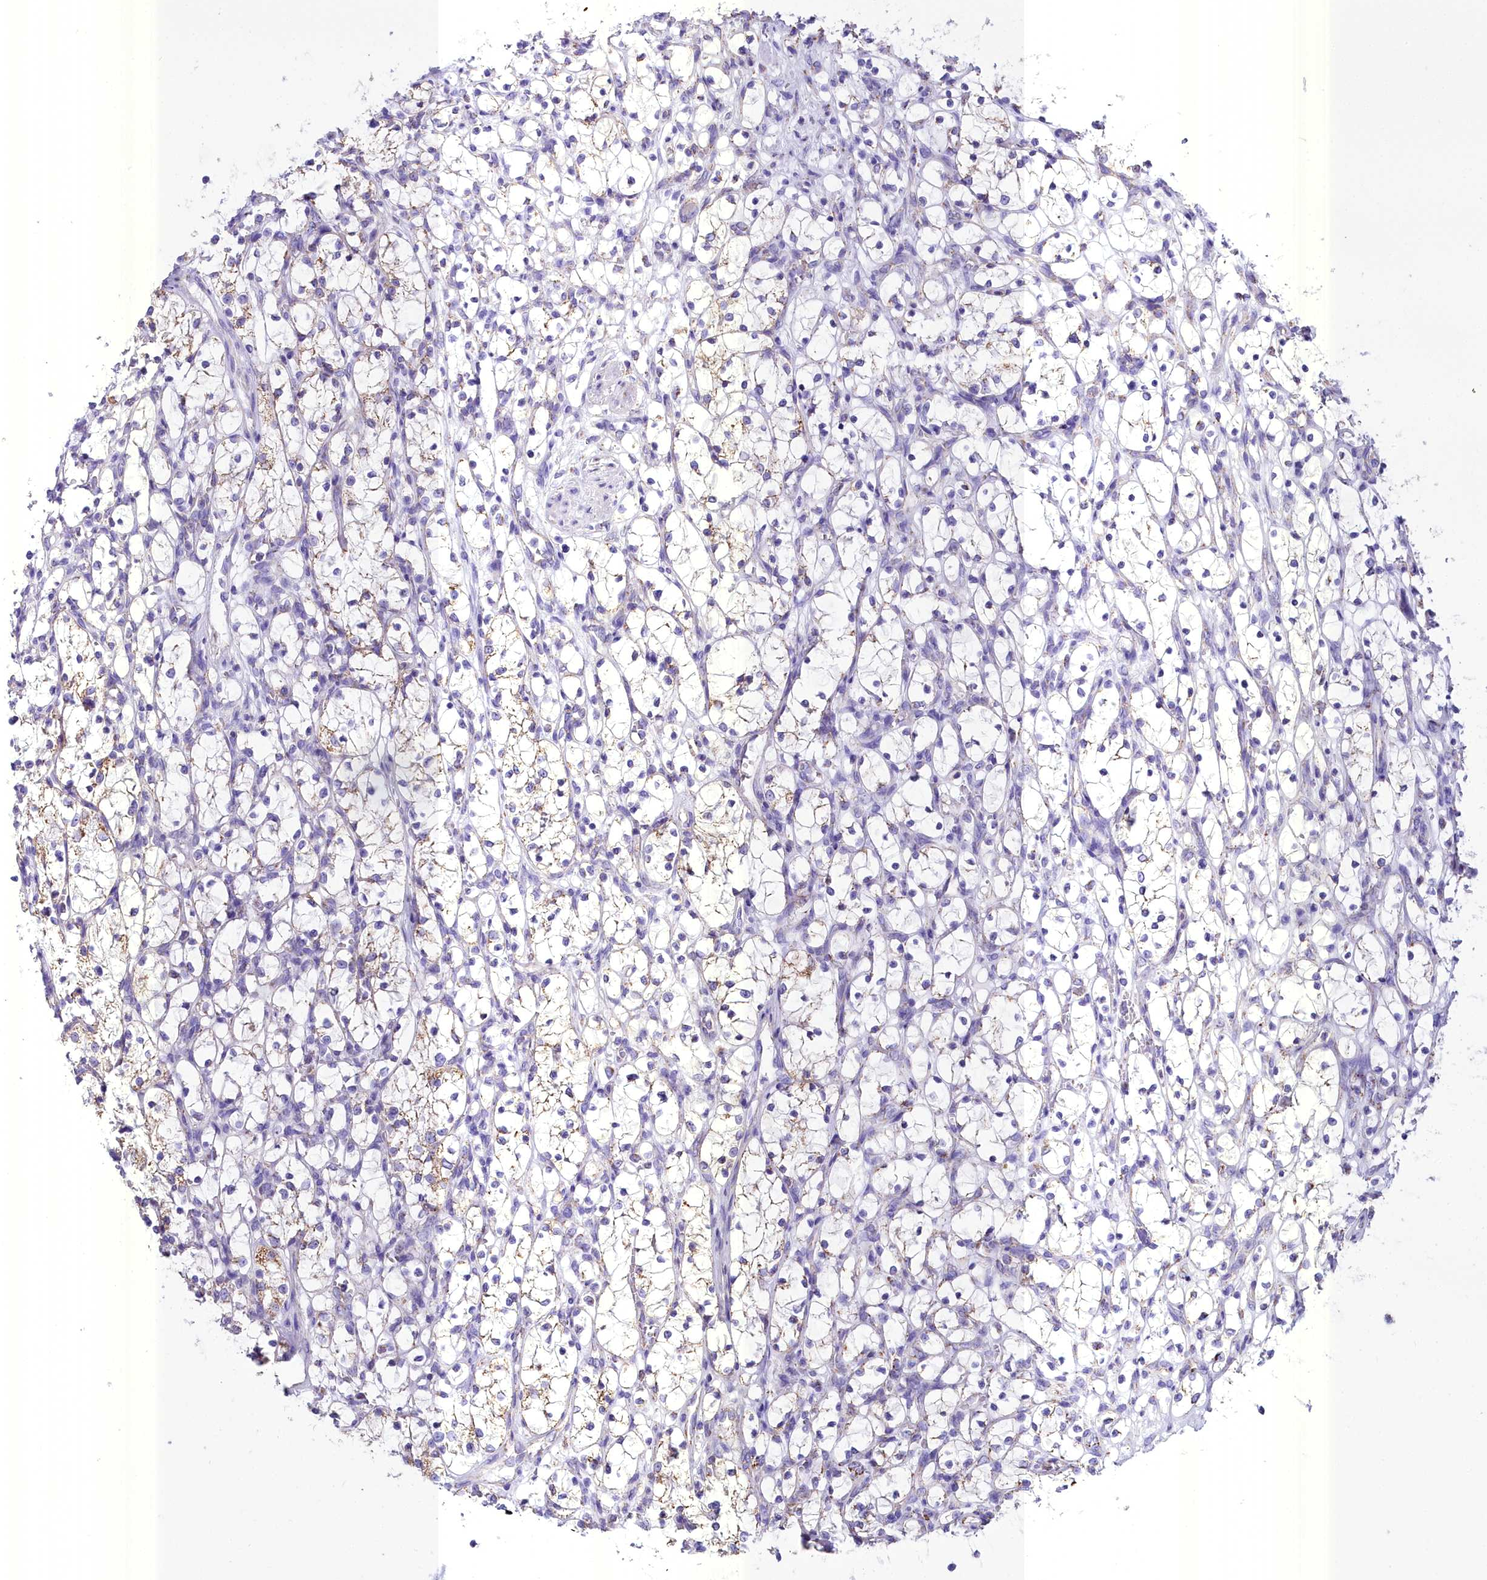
{"staining": {"intensity": "weak", "quantity": "25%-75%", "location": "cytoplasmic/membranous"}, "tissue": "renal cancer", "cell_type": "Tumor cells", "image_type": "cancer", "snomed": [{"axis": "morphology", "description": "Adenocarcinoma, NOS"}, {"axis": "topography", "description": "Kidney"}], "caption": "Renal cancer (adenocarcinoma) stained with a brown dye displays weak cytoplasmic/membranous positive staining in approximately 25%-75% of tumor cells.", "gene": "WDFY3", "patient": {"sex": "female", "age": 69}}